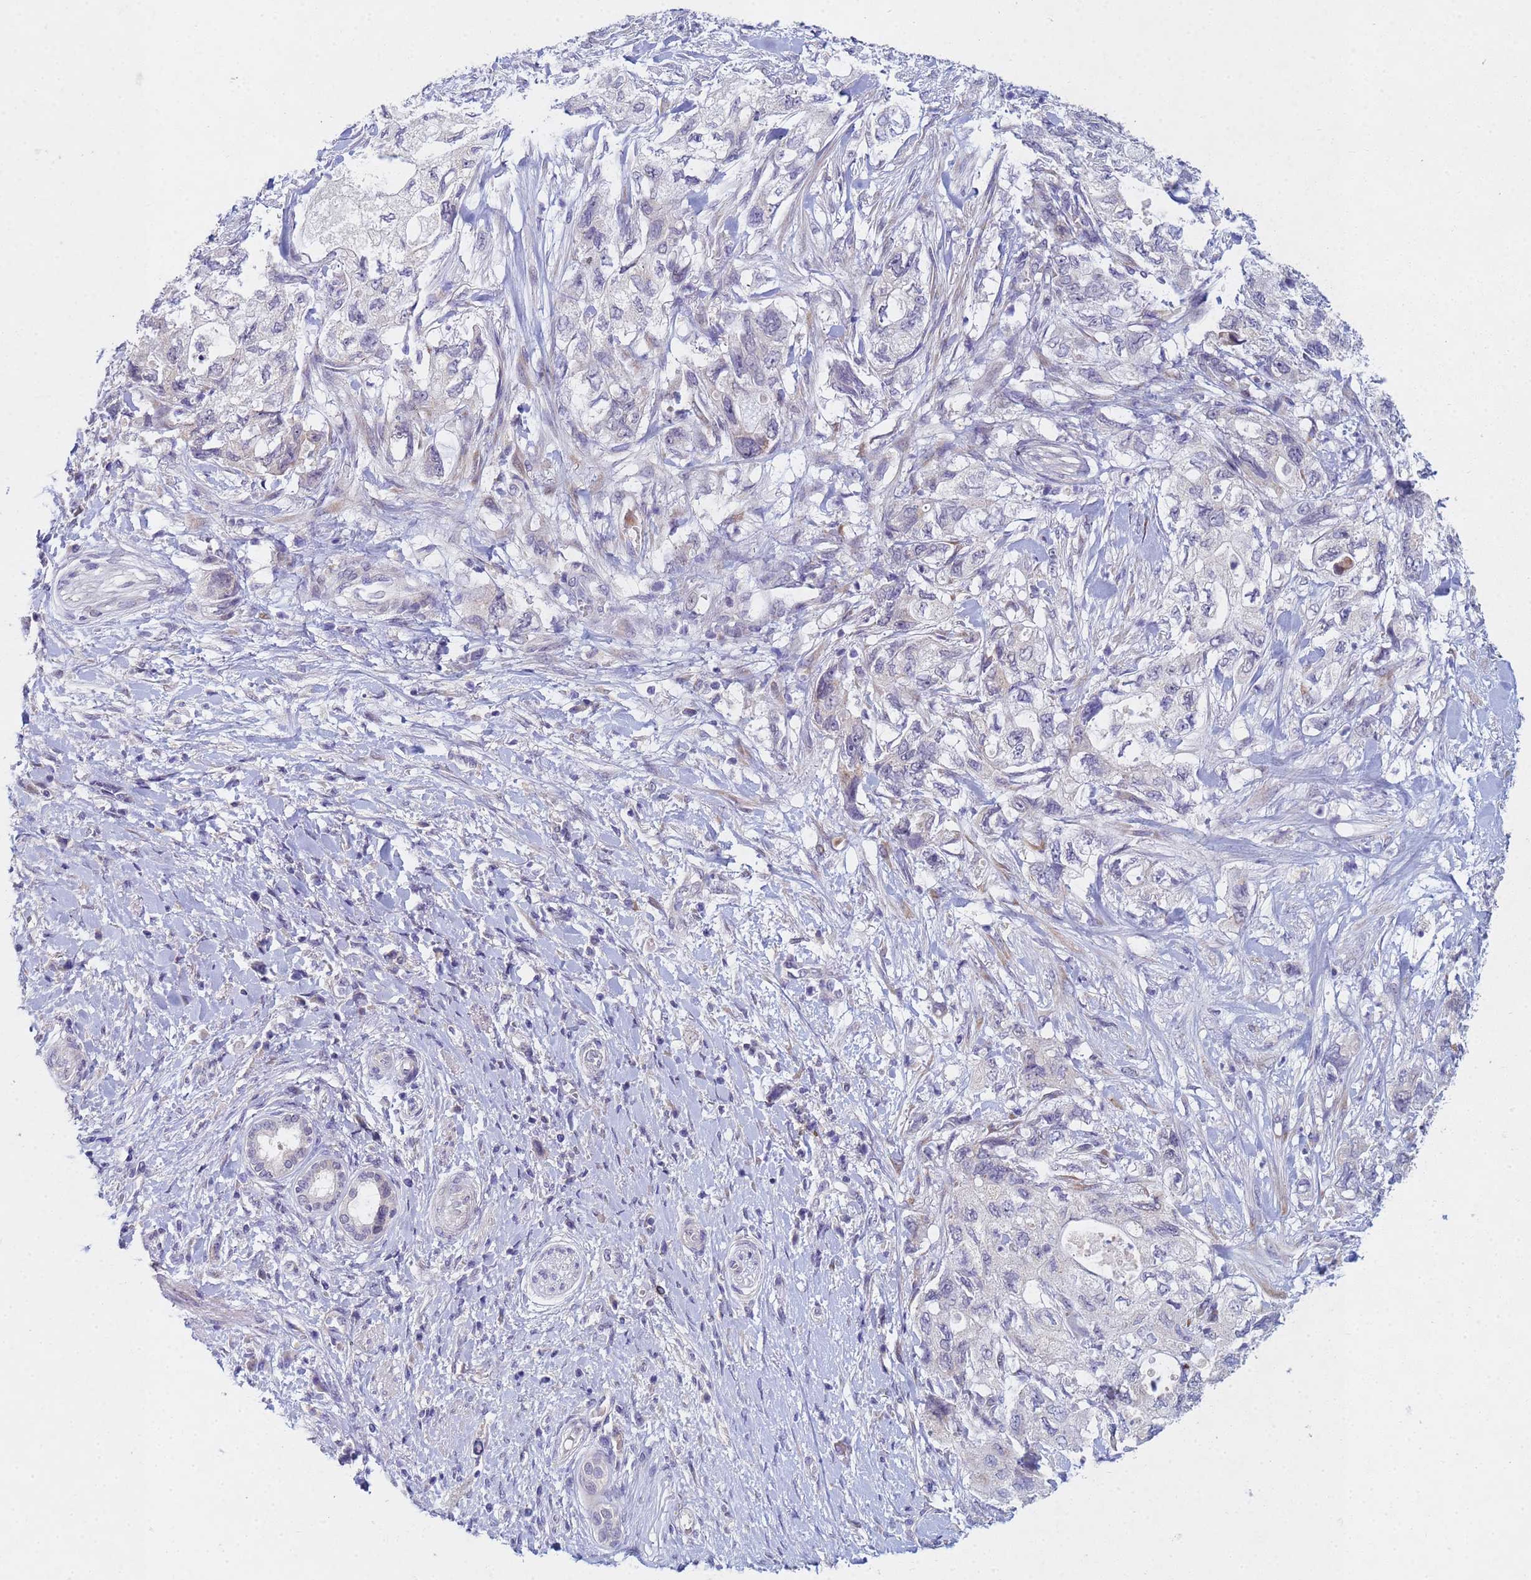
{"staining": {"intensity": "negative", "quantity": "none", "location": "none"}, "tissue": "pancreatic cancer", "cell_type": "Tumor cells", "image_type": "cancer", "snomed": [{"axis": "morphology", "description": "Adenocarcinoma, NOS"}, {"axis": "topography", "description": "Pancreas"}], "caption": "The immunohistochemistry micrograph has no significant staining in tumor cells of pancreatic cancer (adenocarcinoma) tissue. Brightfield microscopy of IHC stained with DAB (3,3'-diaminobenzidine) (brown) and hematoxylin (blue), captured at high magnification.", "gene": "TNPO2", "patient": {"sex": "female", "age": 73}}